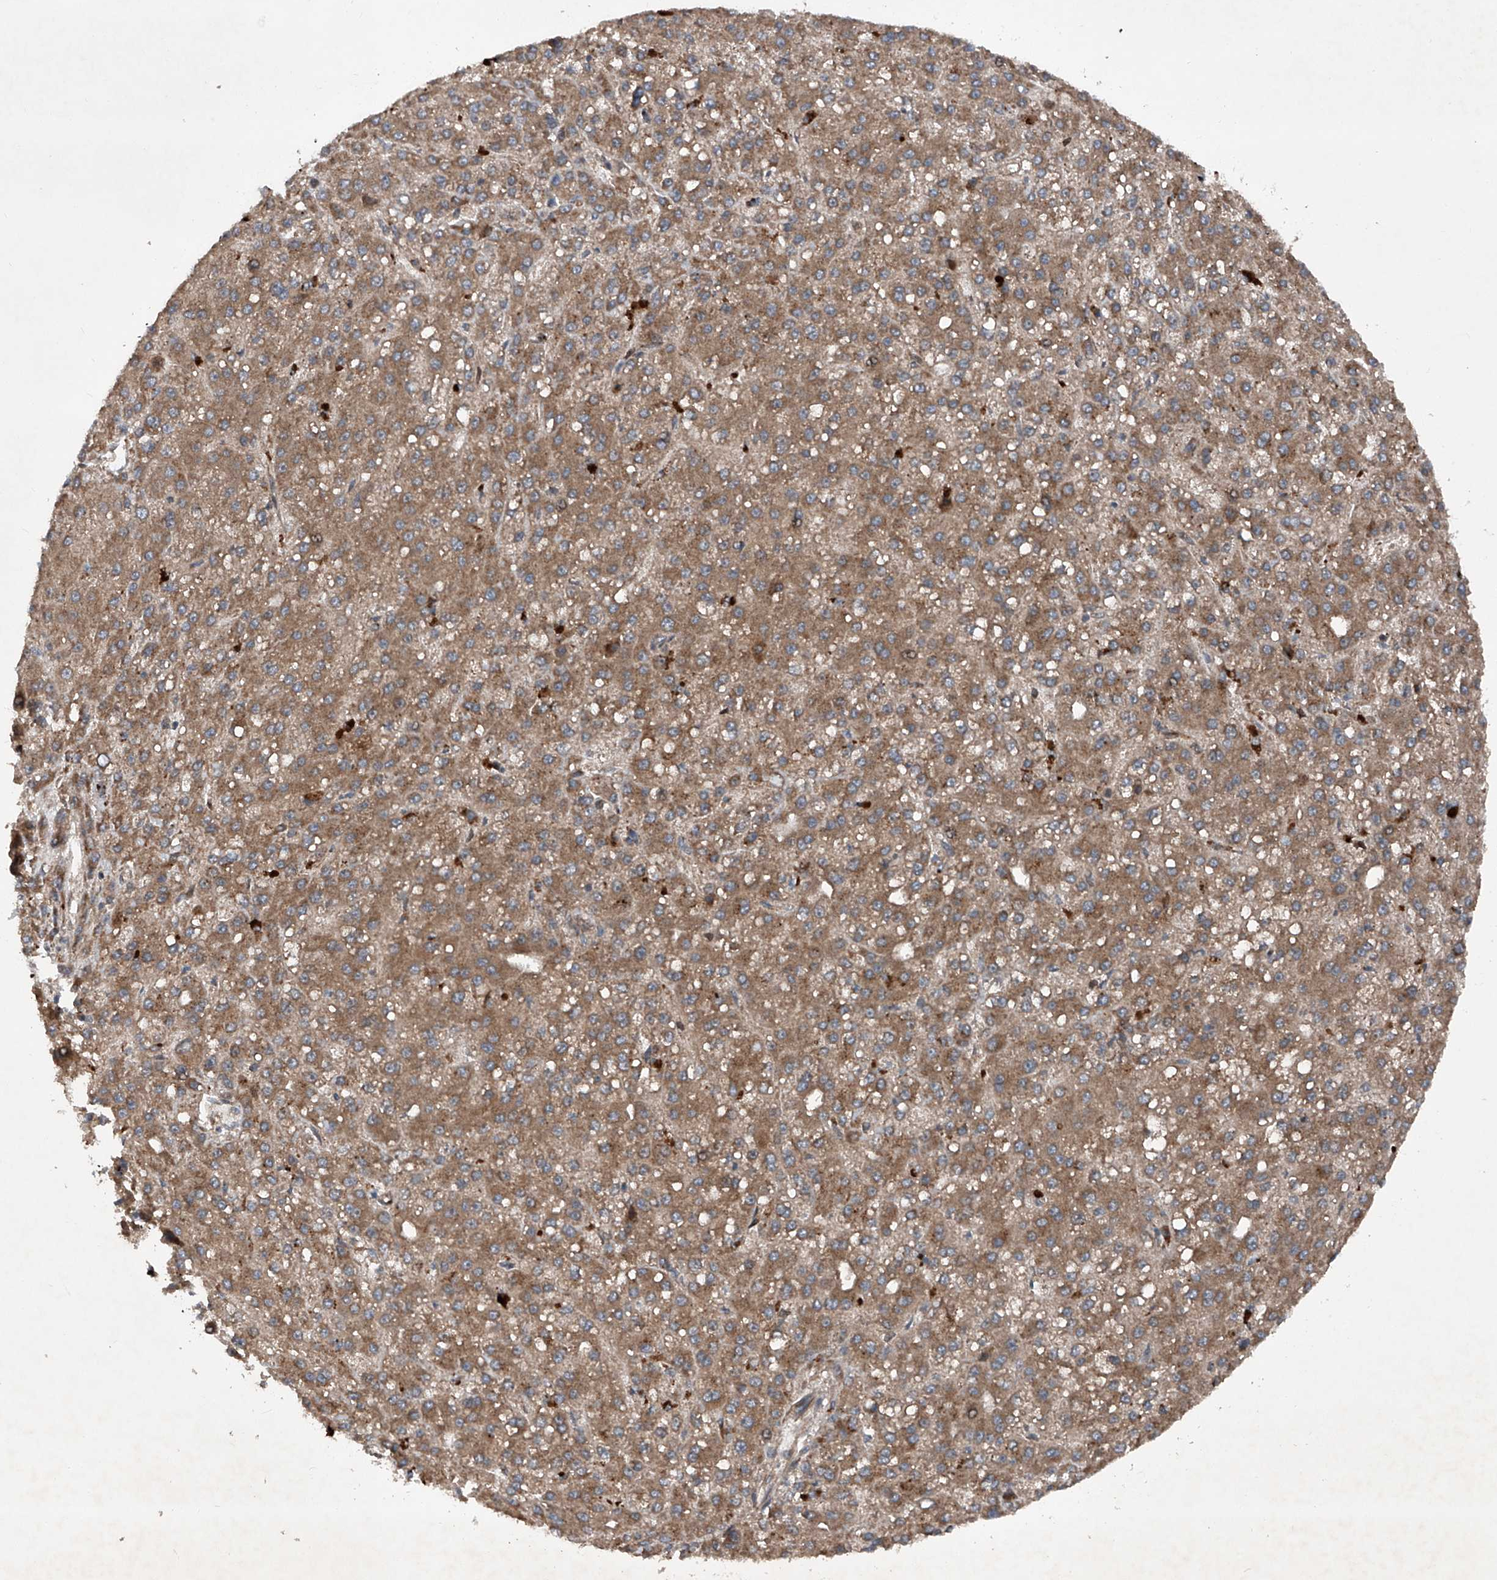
{"staining": {"intensity": "strong", "quantity": "25%-75%", "location": "cytoplasmic/membranous"}, "tissue": "liver cancer", "cell_type": "Tumor cells", "image_type": "cancer", "snomed": [{"axis": "morphology", "description": "Carcinoma, Hepatocellular, NOS"}, {"axis": "topography", "description": "Liver"}], "caption": "The photomicrograph shows a brown stain indicating the presence of a protein in the cytoplasmic/membranous of tumor cells in liver cancer. The staining is performed using DAB (3,3'-diaminobenzidine) brown chromogen to label protein expression. The nuclei are counter-stained blue using hematoxylin.", "gene": "DAD1", "patient": {"sex": "male", "age": 67}}